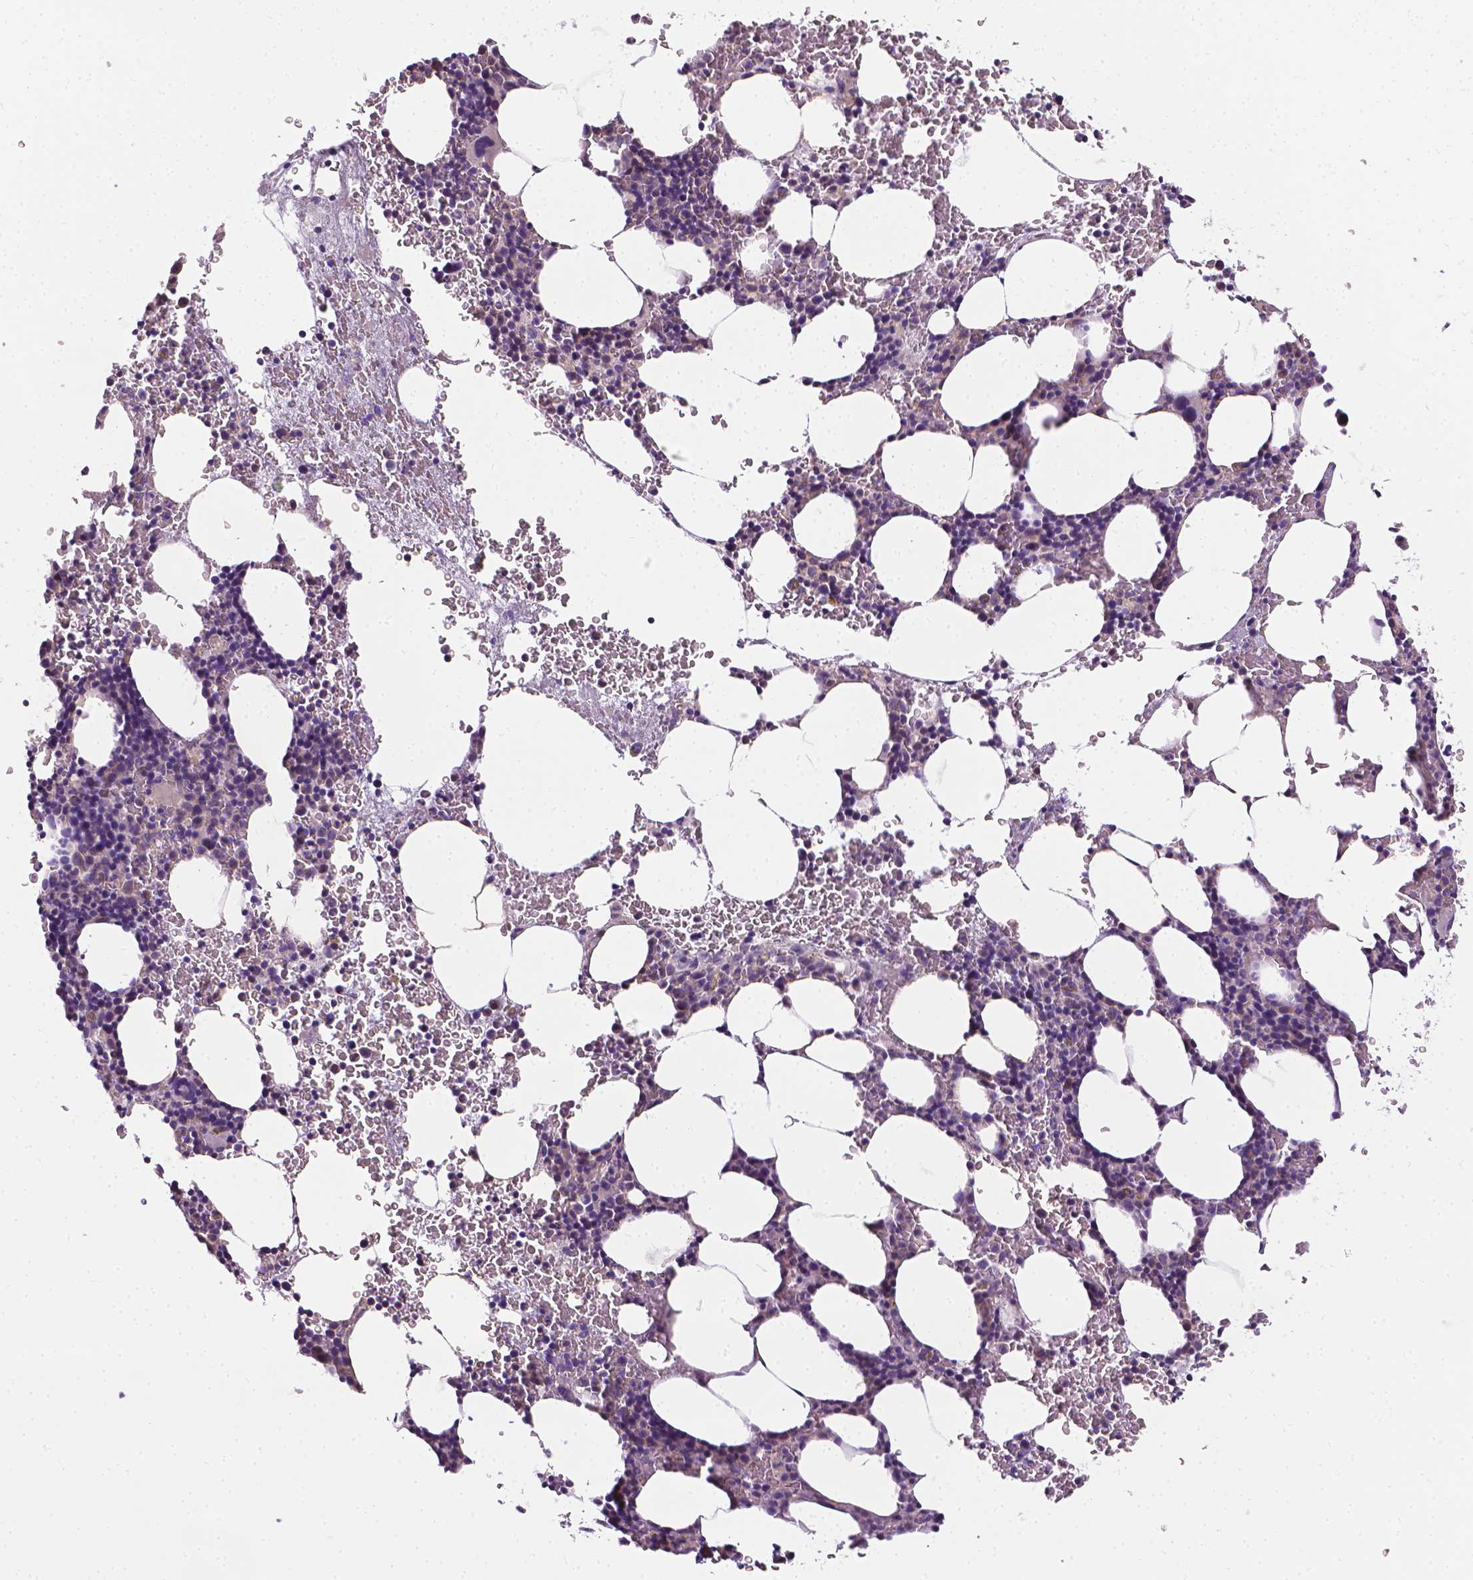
{"staining": {"intensity": "negative", "quantity": "none", "location": "none"}, "tissue": "bone marrow", "cell_type": "Hematopoietic cells", "image_type": "normal", "snomed": [{"axis": "morphology", "description": "Normal tissue, NOS"}, {"axis": "topography", "description": "Bone marrow"}], "caption": "This histopathology image is of normal bone marrow stained with immunohistochemistry to label a protein in brown with the nuclei are counter-stained blue. There is no positivity in hematopoietic cells.", "gene": "MCOLN3", "patient": {"sex": "male", "age": 77}}